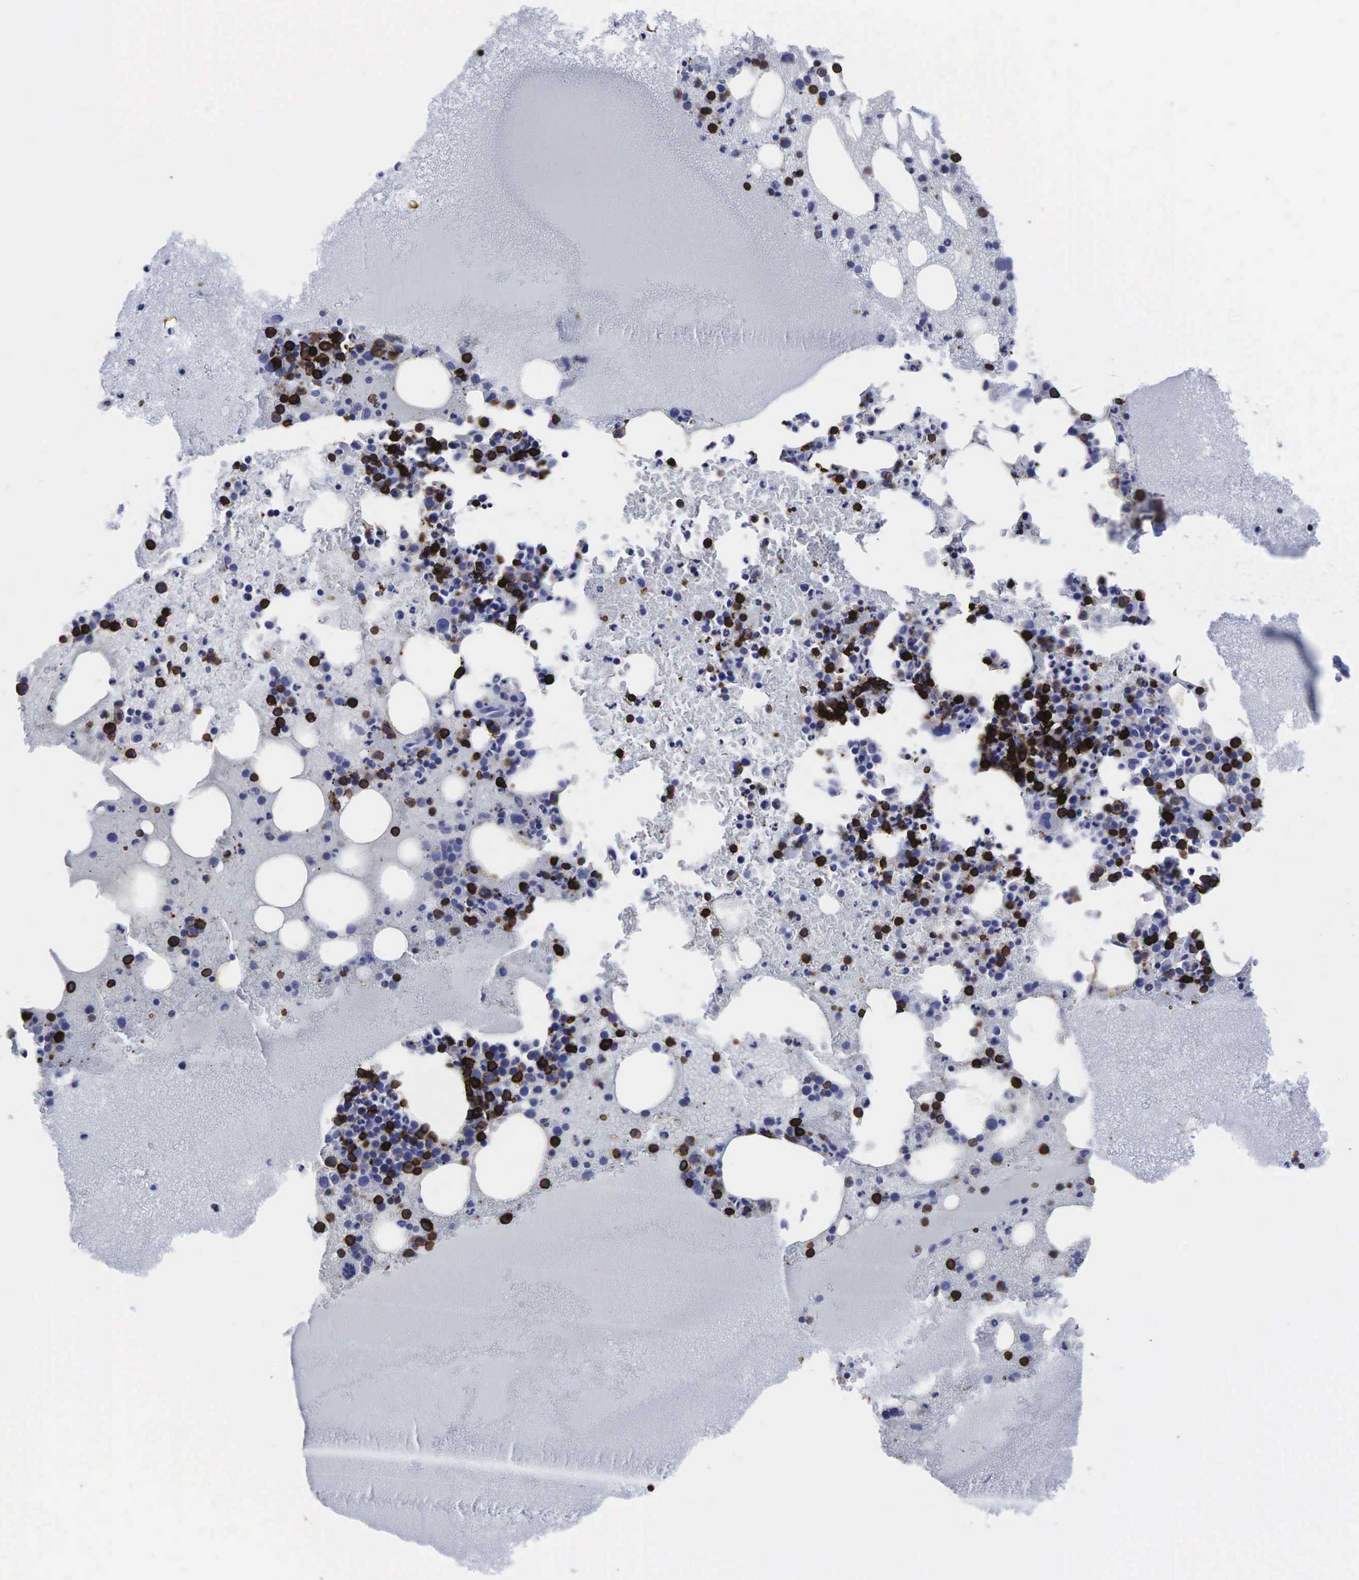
{"staining": {"intensity": "strong", "quantity": "25%-75%", "location": "cytoplasmic/membranous"}, "tissue": "bone marrow", "cell_type": "Hematopoietic cells", "image_type": "normal", "snomed": [{"axis": "morphology", "description": "Normal tissue, NOS"}, {"axis": "topography", "description": "Bone marrow"}], "caption": "An IHC histopathology image of normal tissue is shown. Protein staining in brown shows strong cytoplasmic/membranous positivity in bone marrow within hematopoietic cells.", "gene": "PTPRC", "patient": {"sex": "female", "age": 74}}